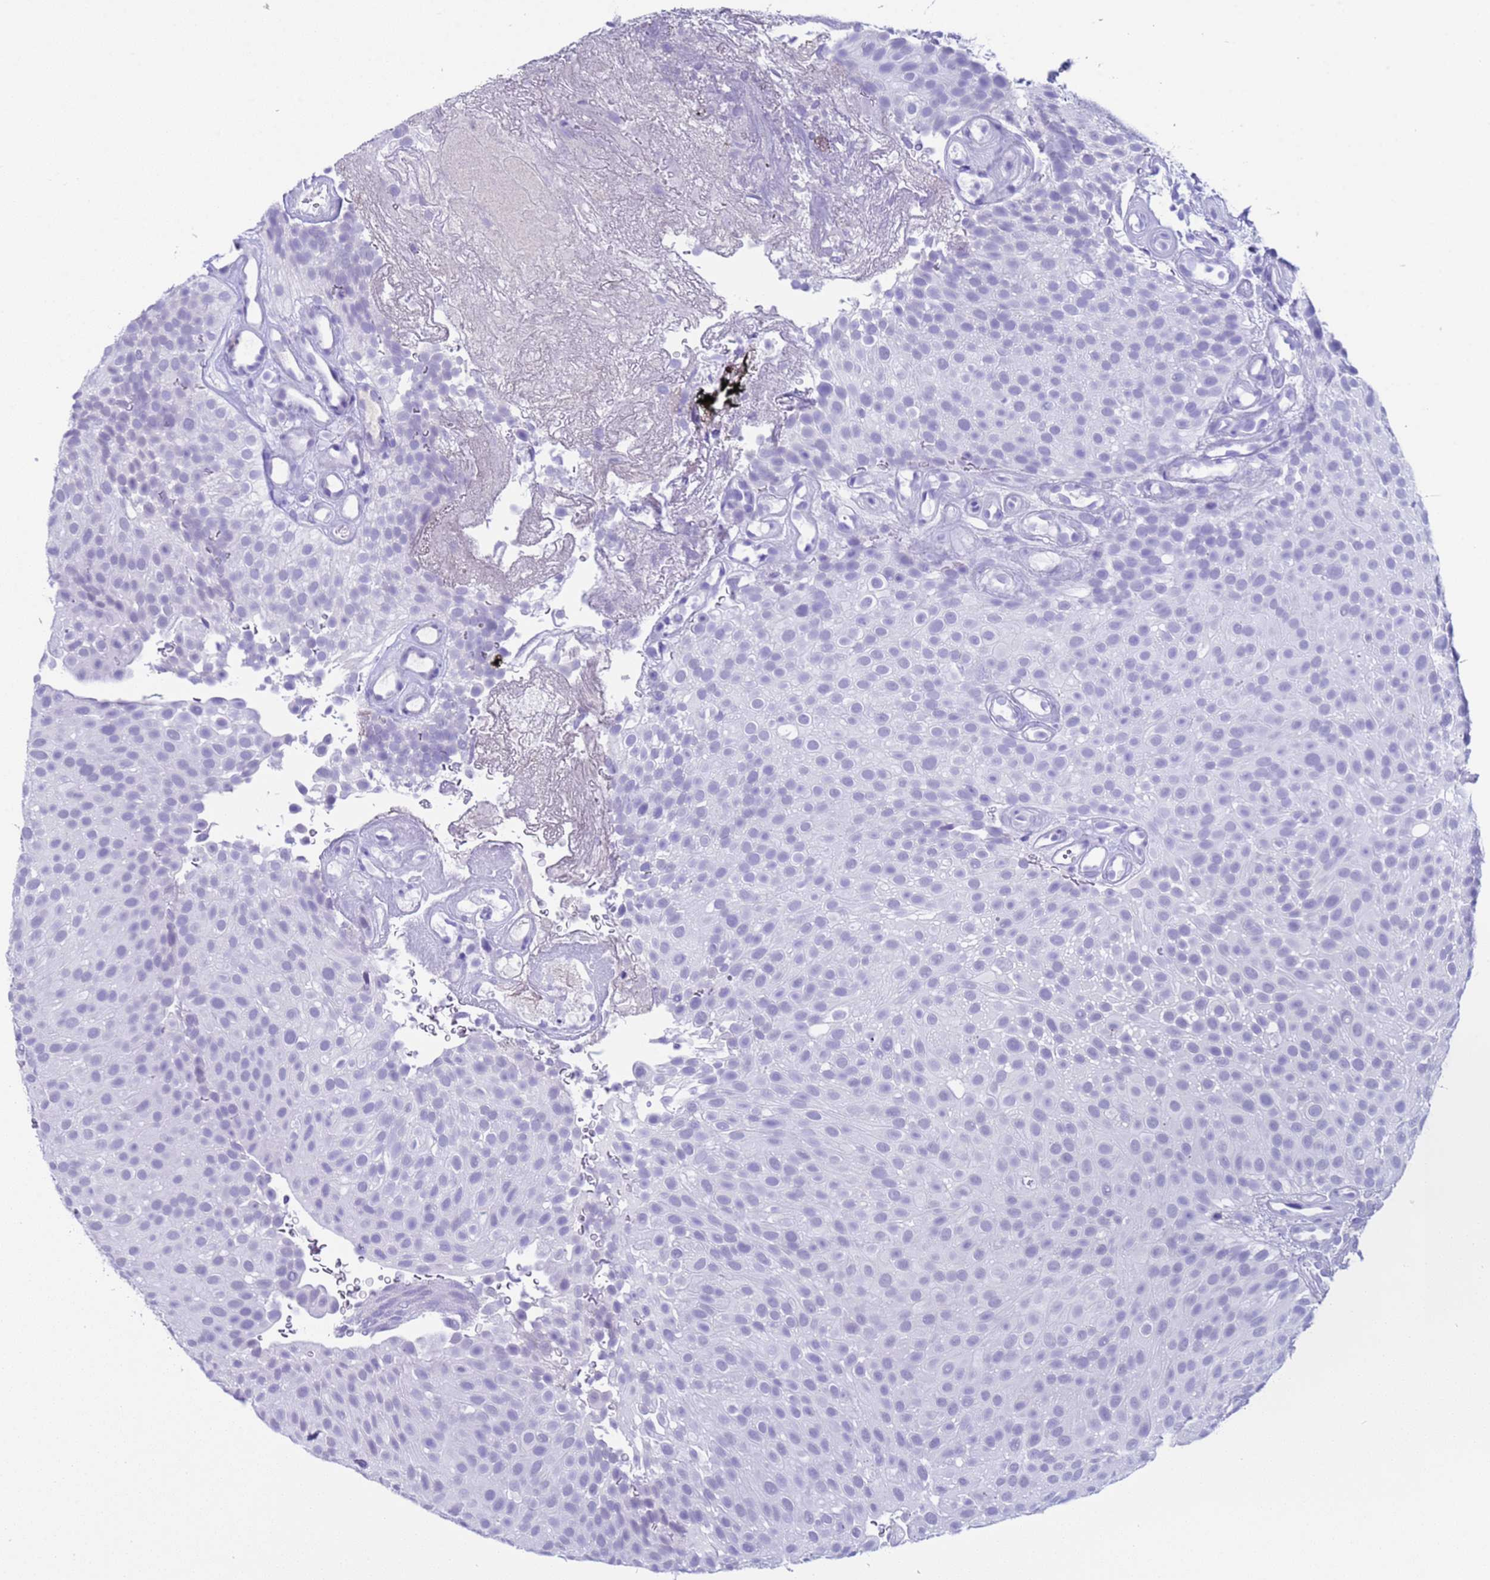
{"staining": {"intensity": "negative", "quantity": "none", "location": "none"}, "tissue": "urothelial cancer", "cell_type": "Tumor cells", "image_type": "cancer", "snomed": [{"axis": "morphology", "description": "Urothelial carcinoma, Low grade"}, {"axis": "topography", "description": "Urinary bladder"}], "caption": "Immunohistochemical staining of low-grade urothelial carcinoma reveals no significant staining in tumor cells.", "gene": "CKM", "patient": {"sex": "male", "age": 78}}